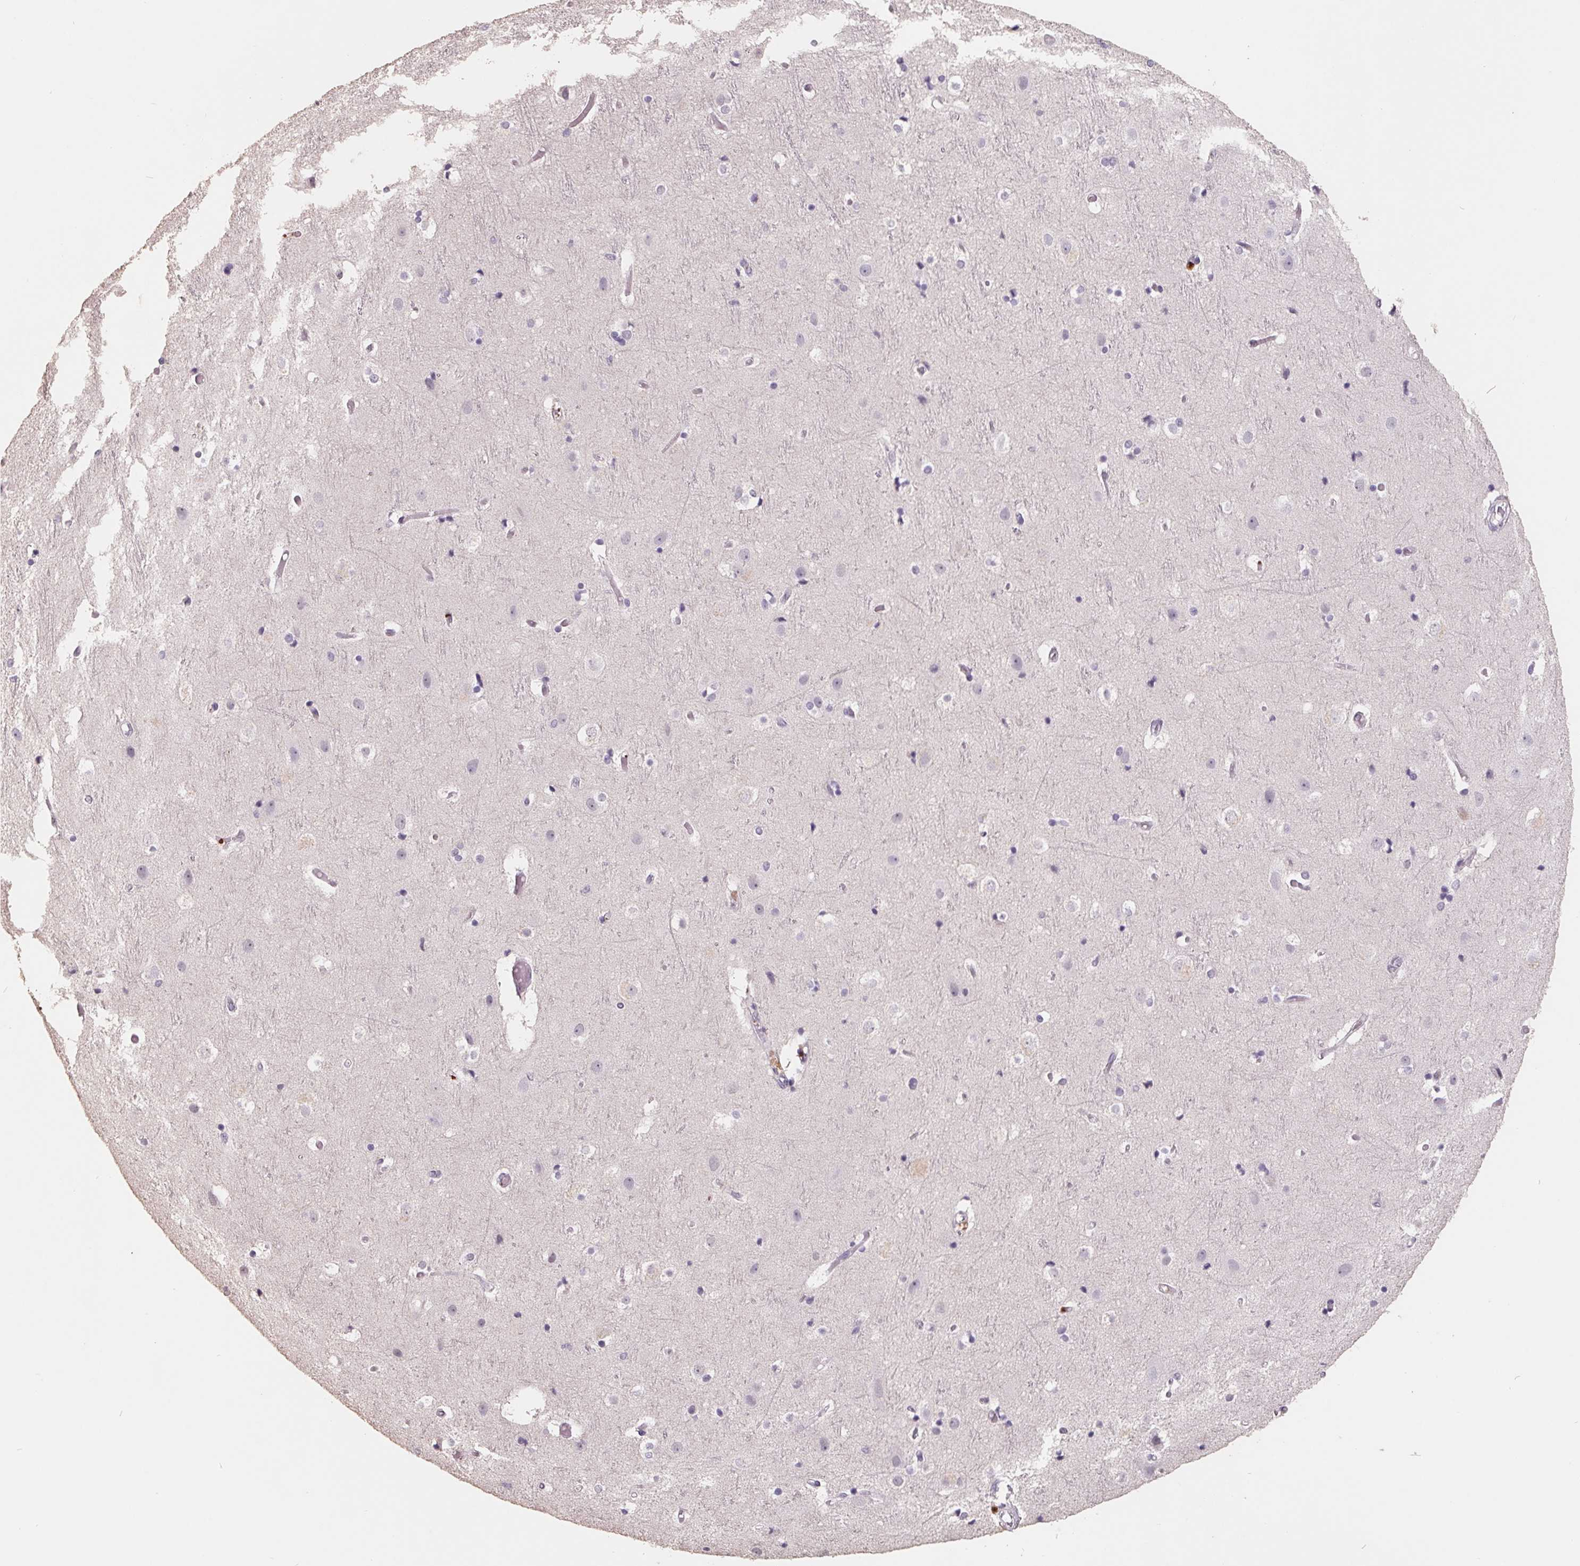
{"staining": {"intensity": "negative", "quantity": "none", "location": "none"}, "tissue": "cerebral cortex", "cell_type": "Endothelial cells", "image_type": "normal", "snomed": [{"axis": "morphology", "description": "Normal tissue, NOS"}, {"axis": "topography", "description": "Cerebral cortex"}], "caption": "The histopathology image exhibits no staining of endothelial cells in unremarkable cerebral cortex. Brightfield microscopy of immunohistochemistry stained with DAB (brown) and hematoxylin (blue), captured at high magnification.", "gene": "FTCD", "patient": {"sex": "female", "age": 52}}